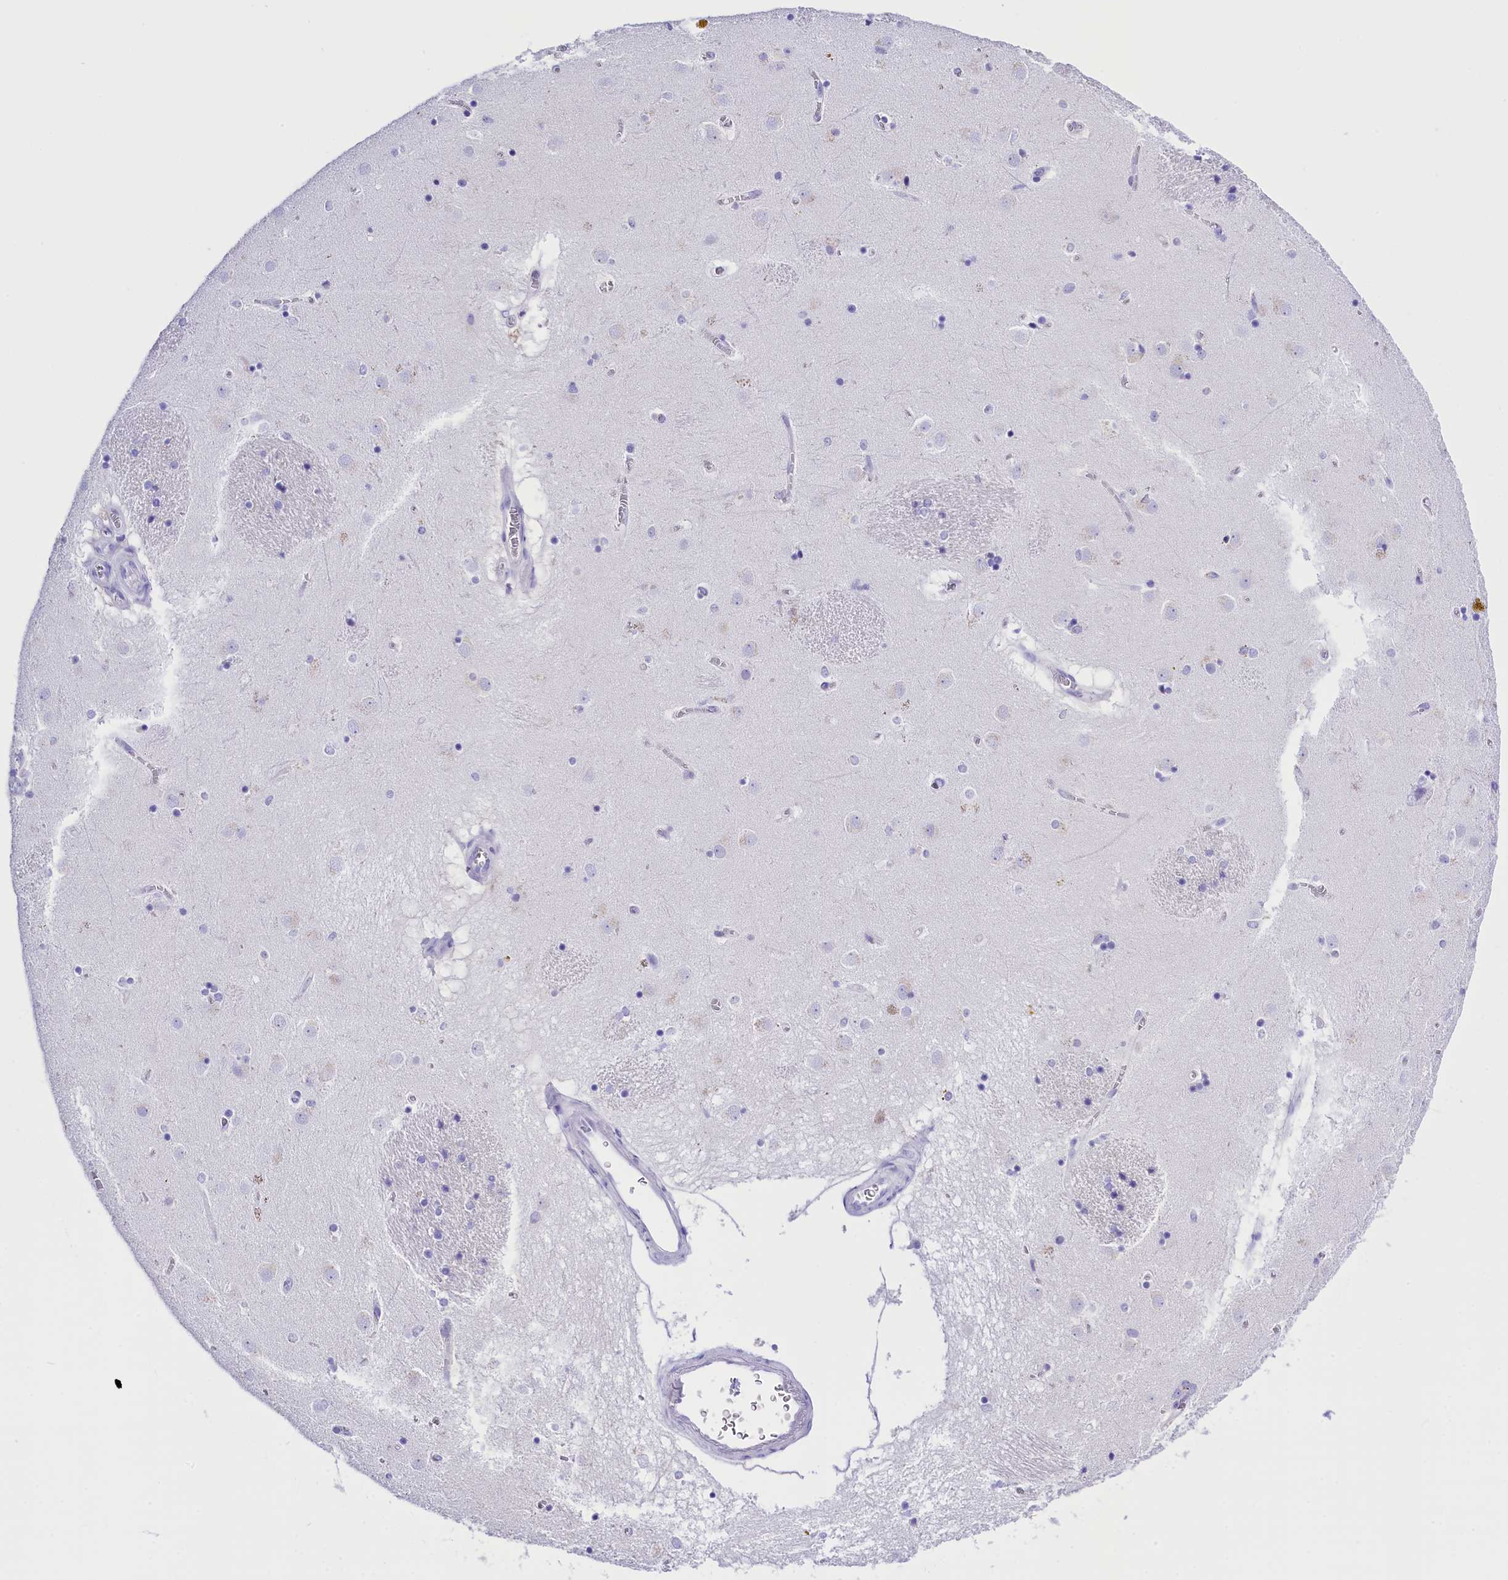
{"staining": {"intensity": "negative", "quantity": "none", "location": "none"}, "tissue": "caudate", "cell_type": "Glial cells", "image_type": "normal", "snomed": [{"axis": "morphology", "description": "Normal tissue, NOS"}, {"axis": "topography", "description": "Lateral ventricle wall"}], "caption": "Immunohistochemistry of unremarkable human caudate exhibits no staining in glial cells.", "gene": "CLC", "patient": {"sex": "male", "age": 70}}